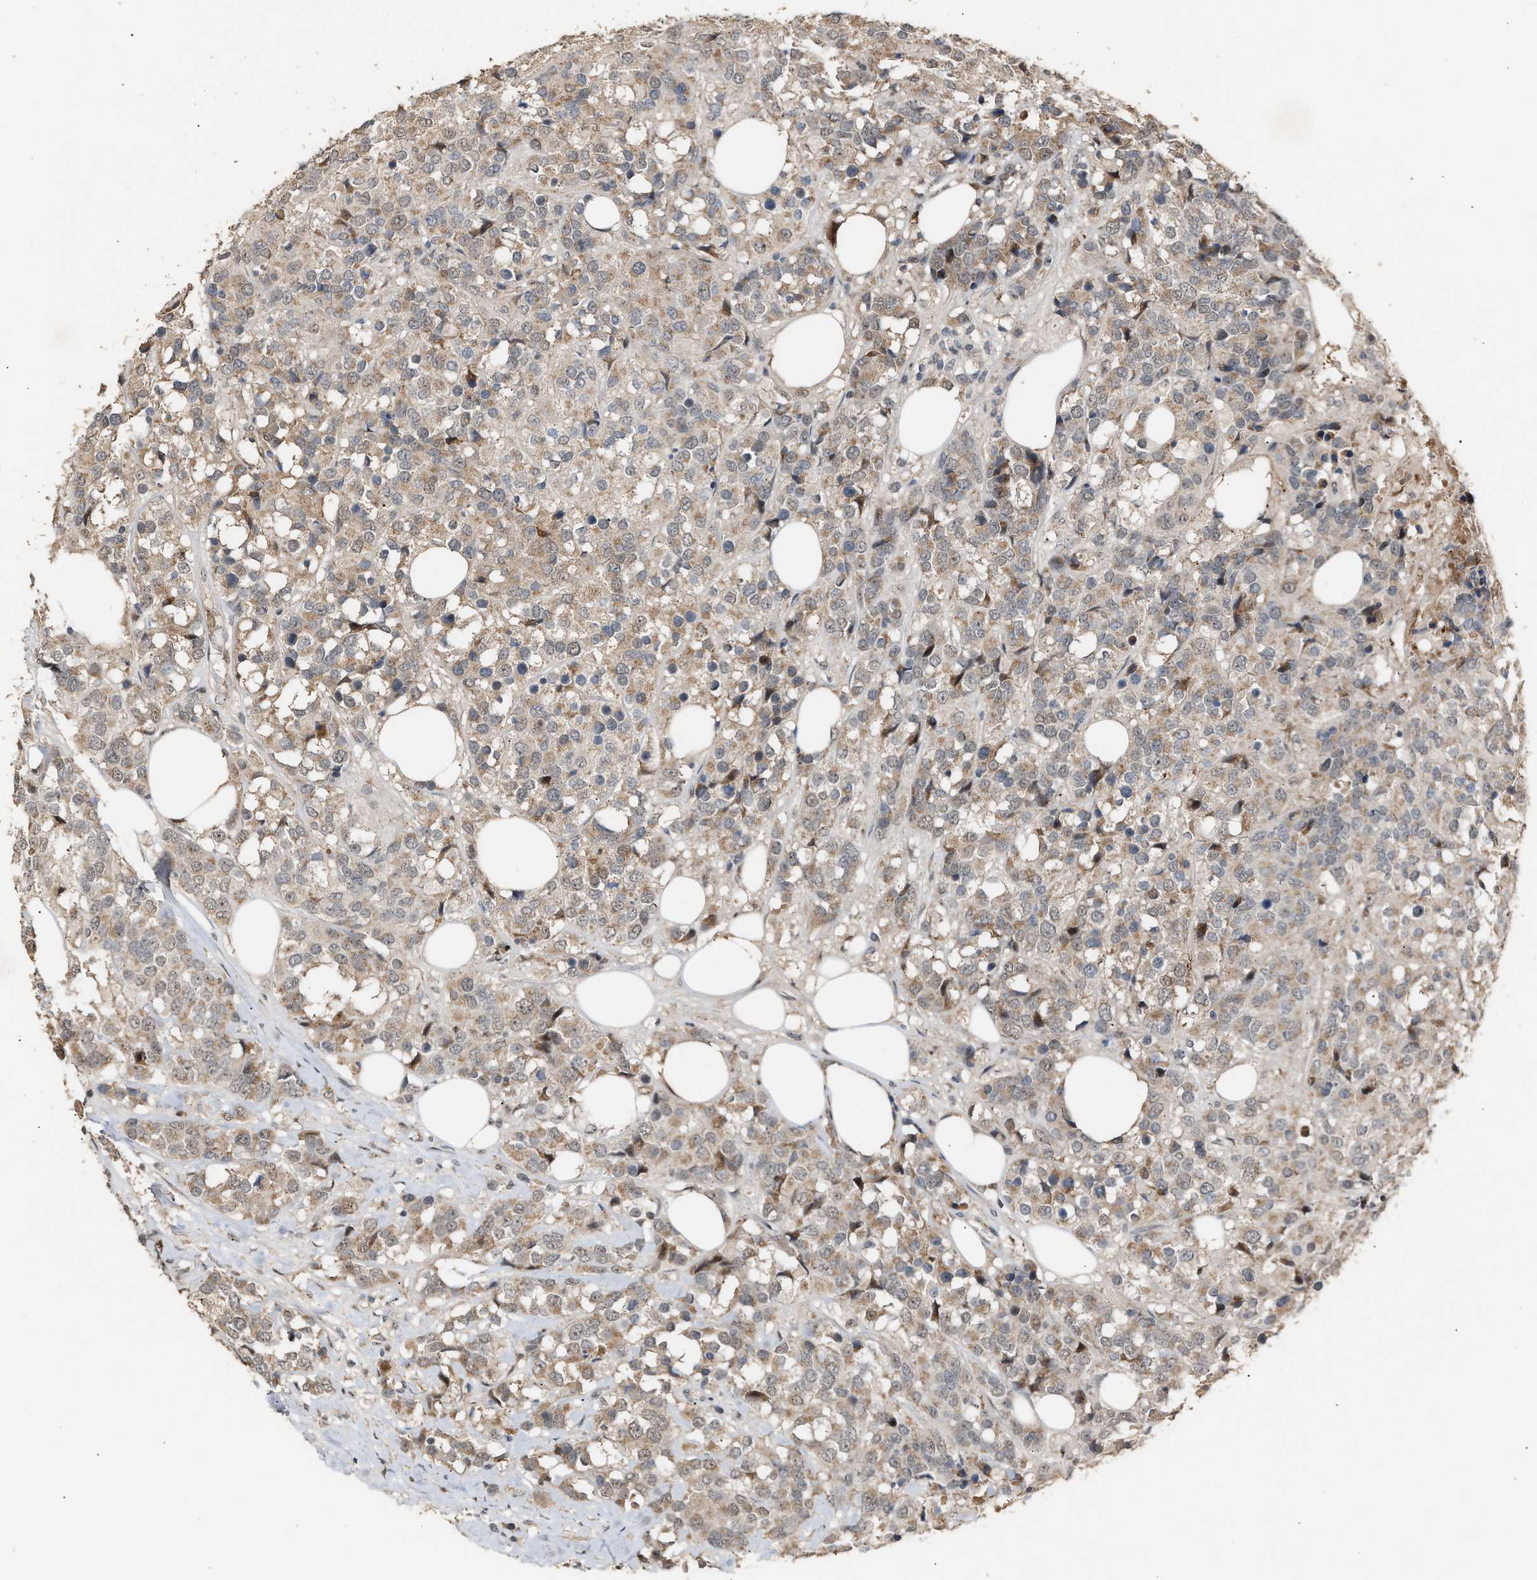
{"staining": {"intensity": "weak", "quantity": ">75%", "location": "cytoplasmic/membranous,nuclear"}, "tissue": "breast cancer", "cell_type": "Tumor cells", "image_type": "cancer", "snomed": [{"axis": "morphology", "description": "Lobular carcinoma"}, {"axis": "topography", "description": "Breast"}], "caption": "Brown immunohistochemical staining in lobular carcinoma (breast) exhibits weak cytoplasmic/membranous and nuclear expression in about >75% of tumor cells. (DAB (3,3'-diaminobenzidine) IHC with brightfield microscopy, high magnification).", "gene": "ZFAND5", "patient": {"sex": "female", "age": 59}}